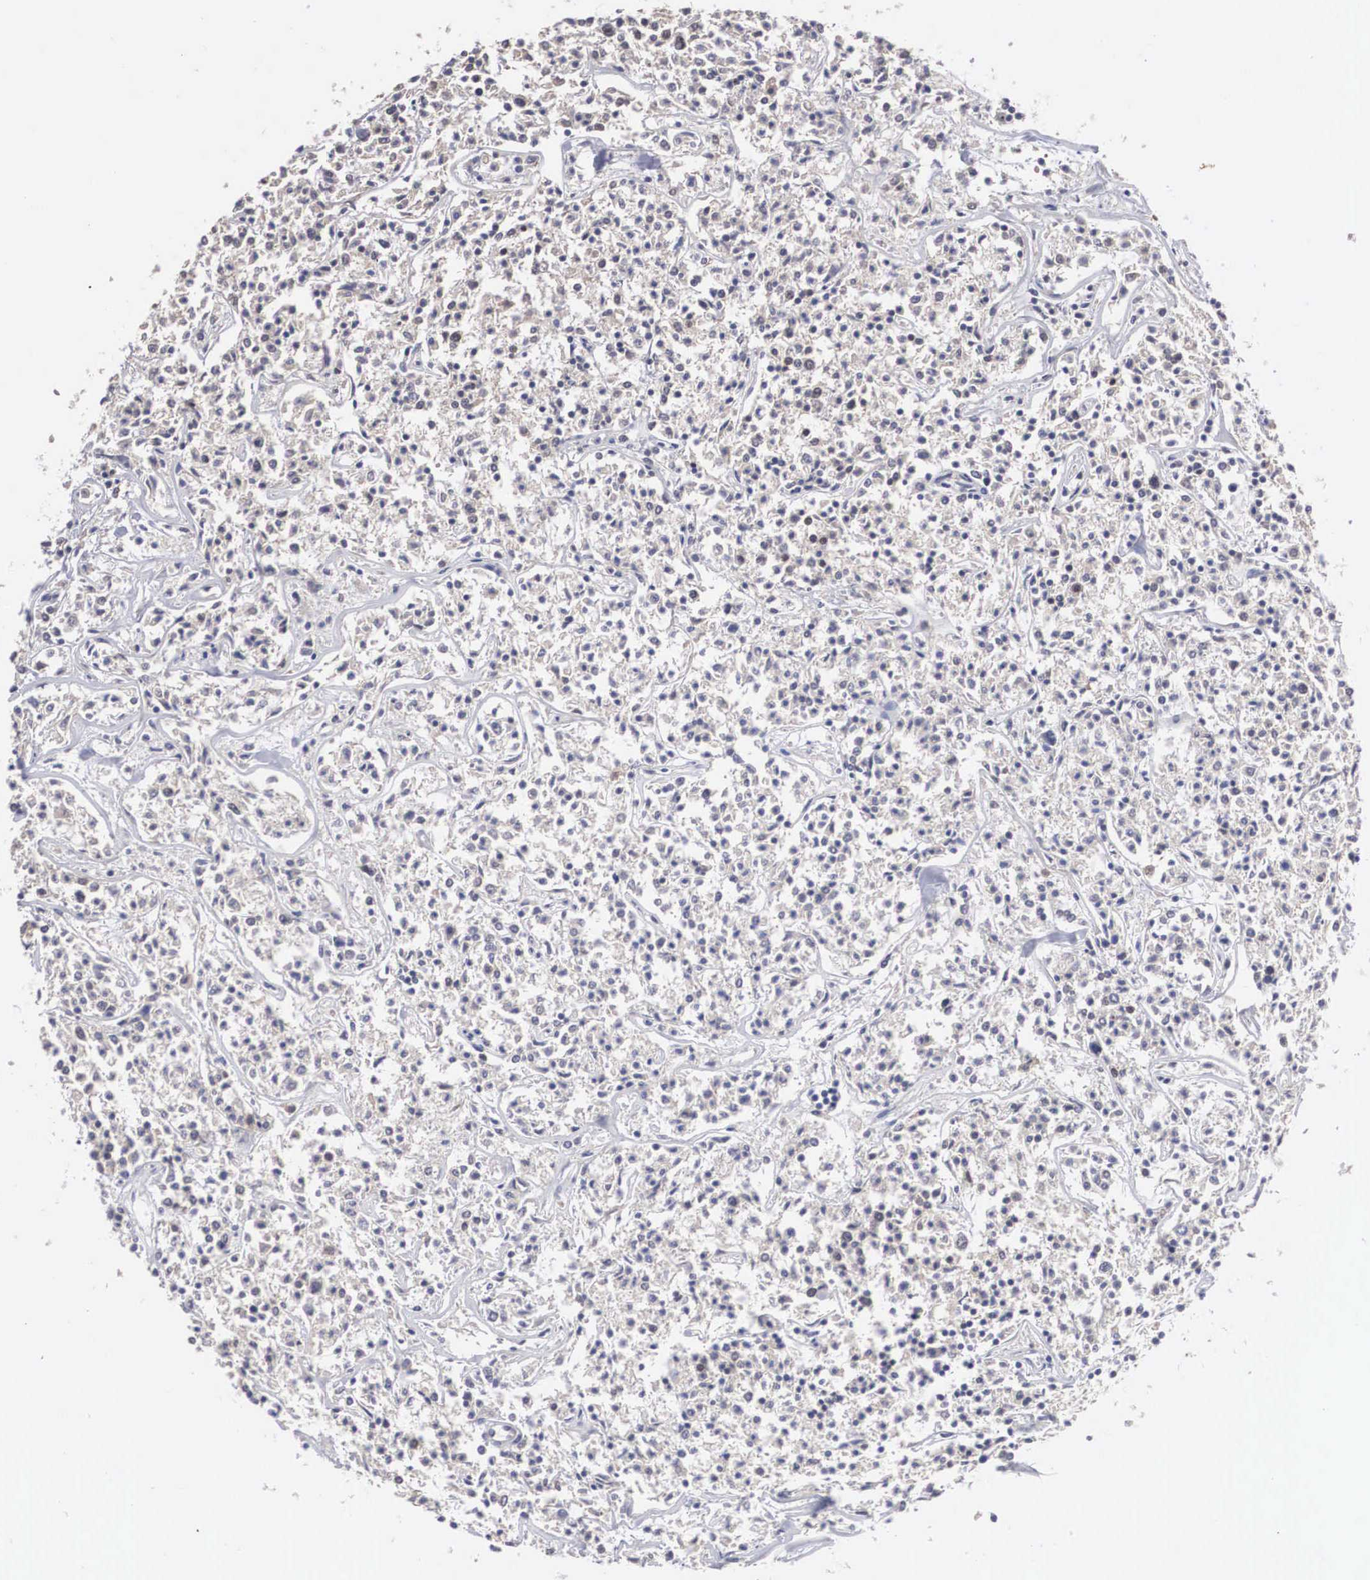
{"staining": {"intensity": "weak", "quantity": "<25%", "location": "nuclear"}, "tissue": "lymphoma", "cell_type": "Tumor cells", "image_type": "cancer", "snomed": [{"axis": "morphology", "description": "Malignant lymphoma, non-Hodgkin's type, Low grade"}, {"axis": "topography", "description": "Small intestine"}], "caption": "Malignant lymphoma, non-Hodgkin's type (low-grade) was stained to show a protein in brown. There is no significant positivity in tumor cells.", "gene": "HMOX1", "patient": {"sex": "female", "age": 59}}